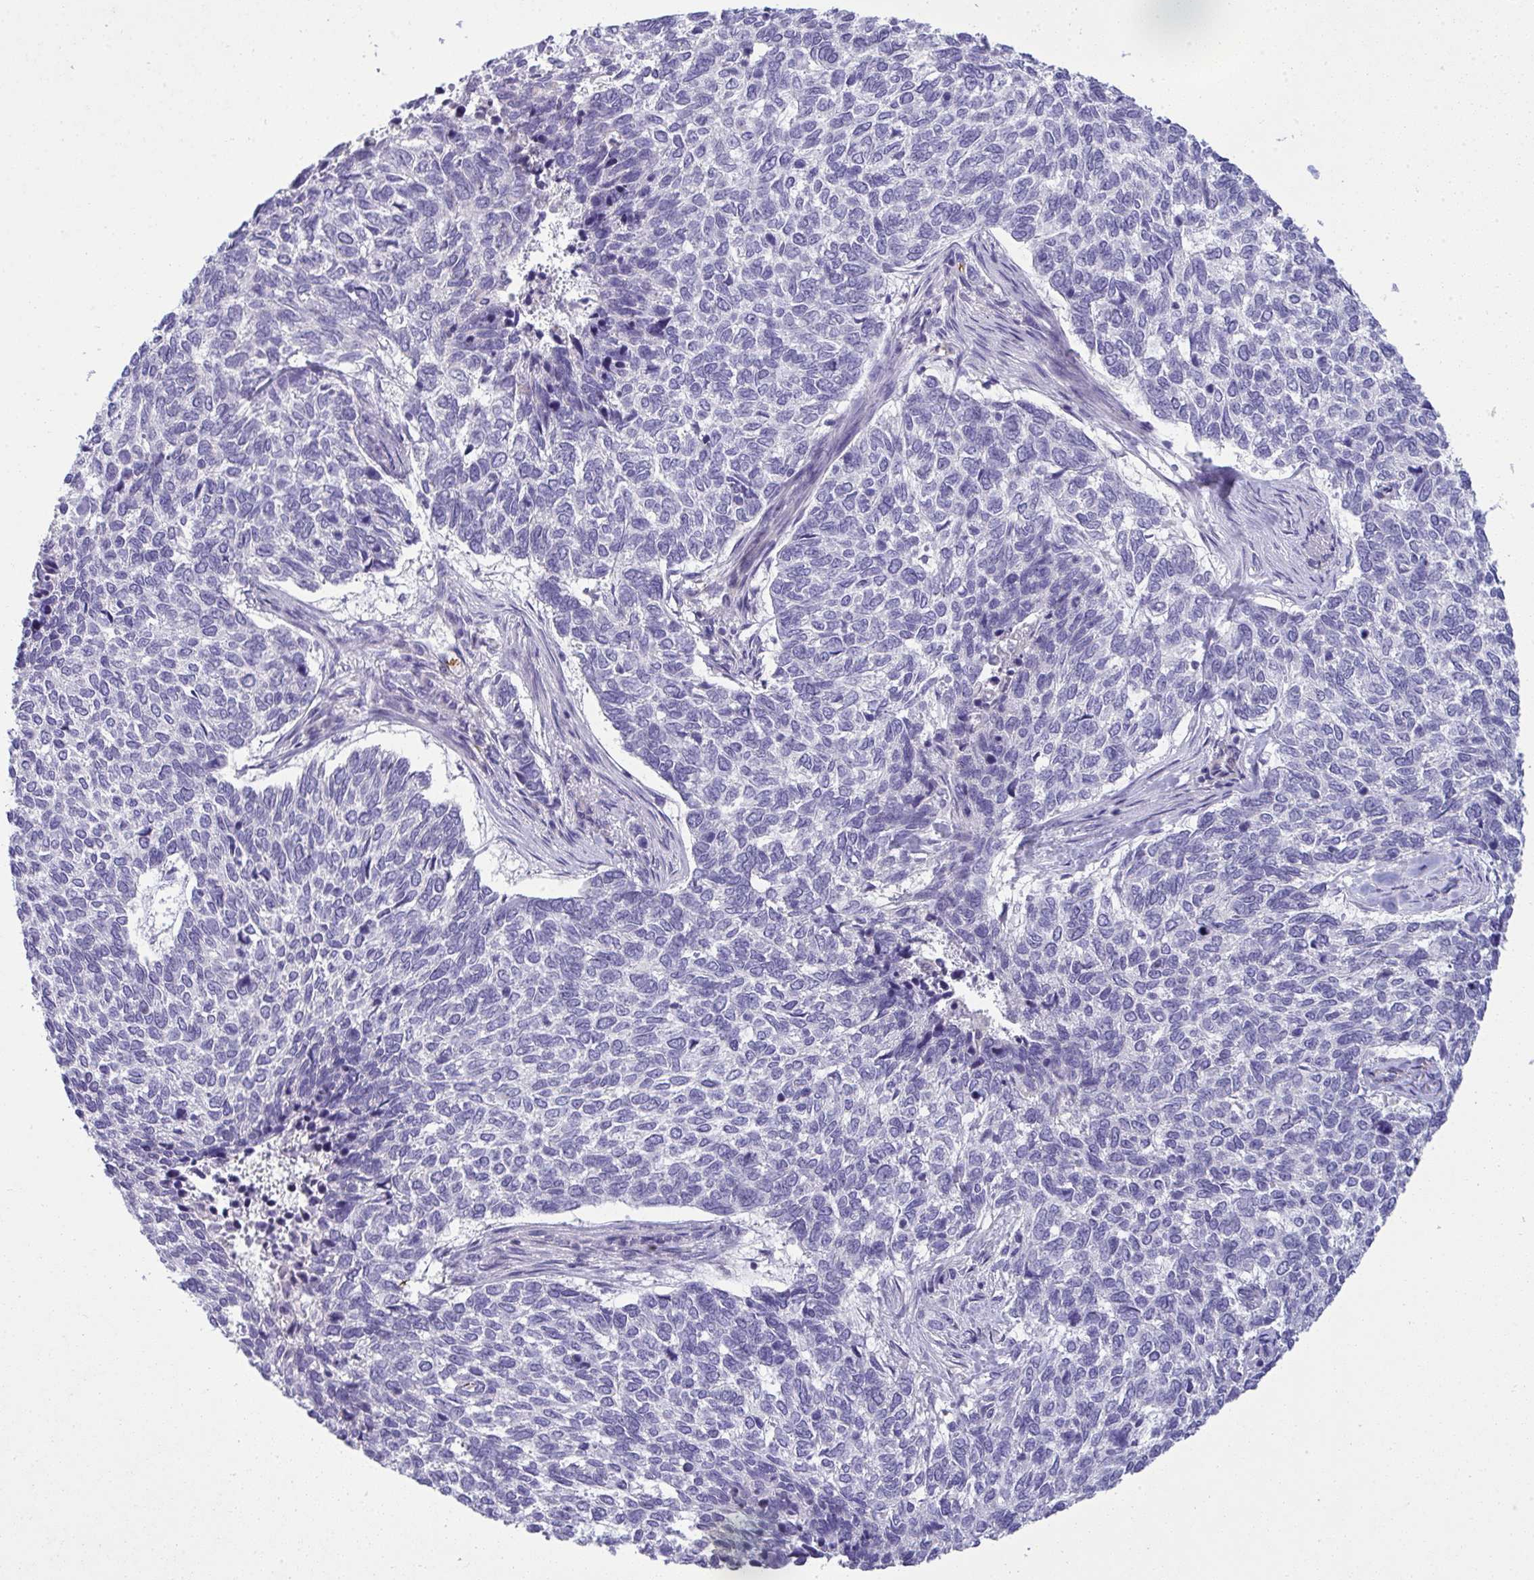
{"staining": {"intensity": "negative", "quantity": "none", "location": "none"}, "tissue": "skin cancer", "cell_type": "Tumor cells", "image_type": "cancer", "snomed": [{"axis": "morphology", "description": "Basal cell carcinoma"}, {"axis": "topography", "description": "Skin"}], "caption": "Immunohistochemistry (IHC) of skin basal cell carcinoma displays no expression in tumor cells. (DAB immunohistochemistry (IHC) visualized using brightfield microscopy, high magnification).", "gene": "SPTB", "patient": {"sex": "female", "age": 65}}